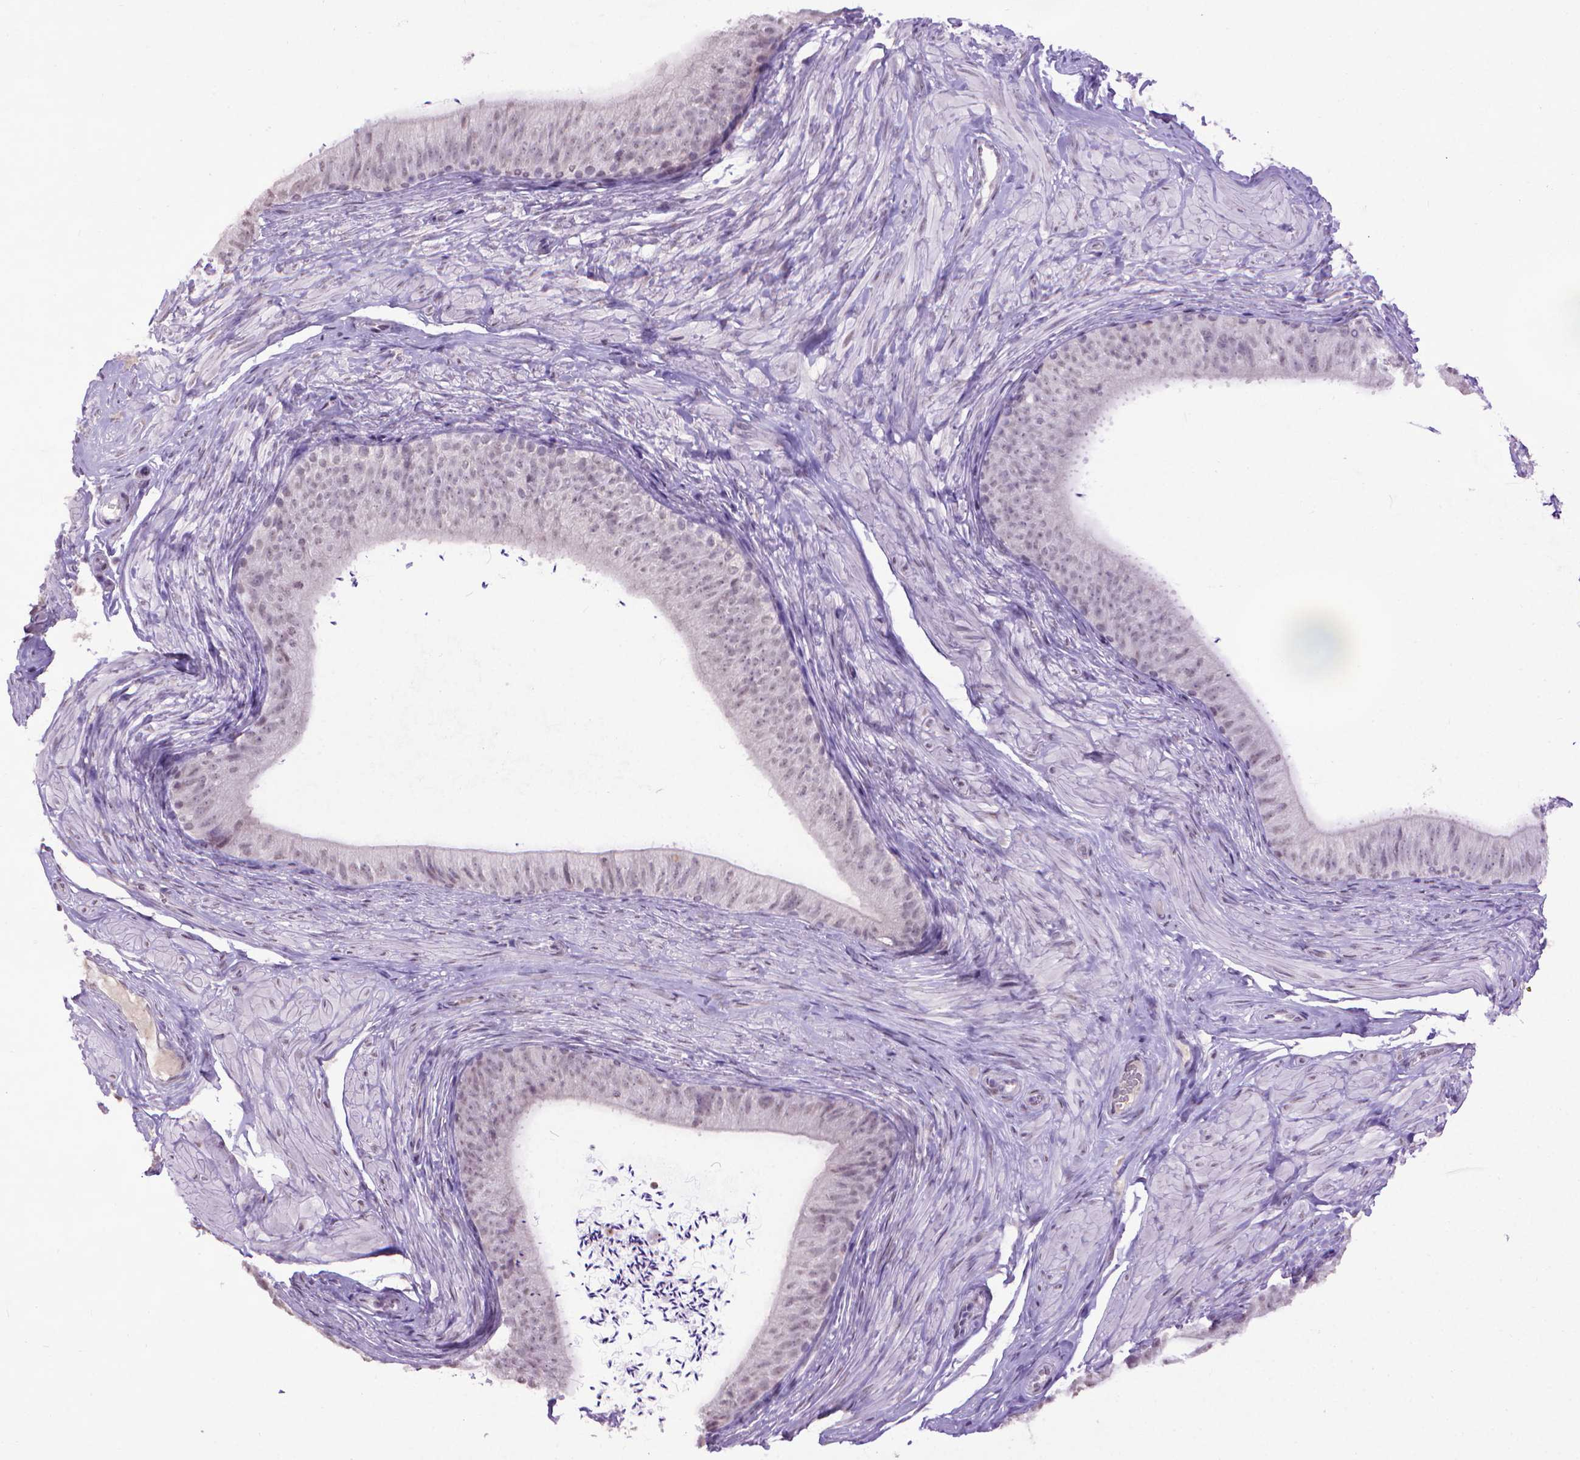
{"staining": {"intensity": "negative", "quantity": "none", "location": "none"}, "tissue": "epididymis", "cell_type": "Glandular cells", "image_type": "normal", "snomed": [{"axis": "morphology", "description": "Normal tissue, NOS"}, {"axis": "topography", "description": "Epididymis, spermatic cord, NOS"}, {"axis": "topography", "description": "Epididymis"}, {"axis": "topography", "description": "Peripheral nerve tissue"}], "caption": "High power microscopy photomicrograph of an IHC histopathology image of benign epididymis, revealing no significant expression in glandular cells. Nuclei are stained in blue.", "gene": "KMO", "patient": {"sex": "male", "age": 29}}